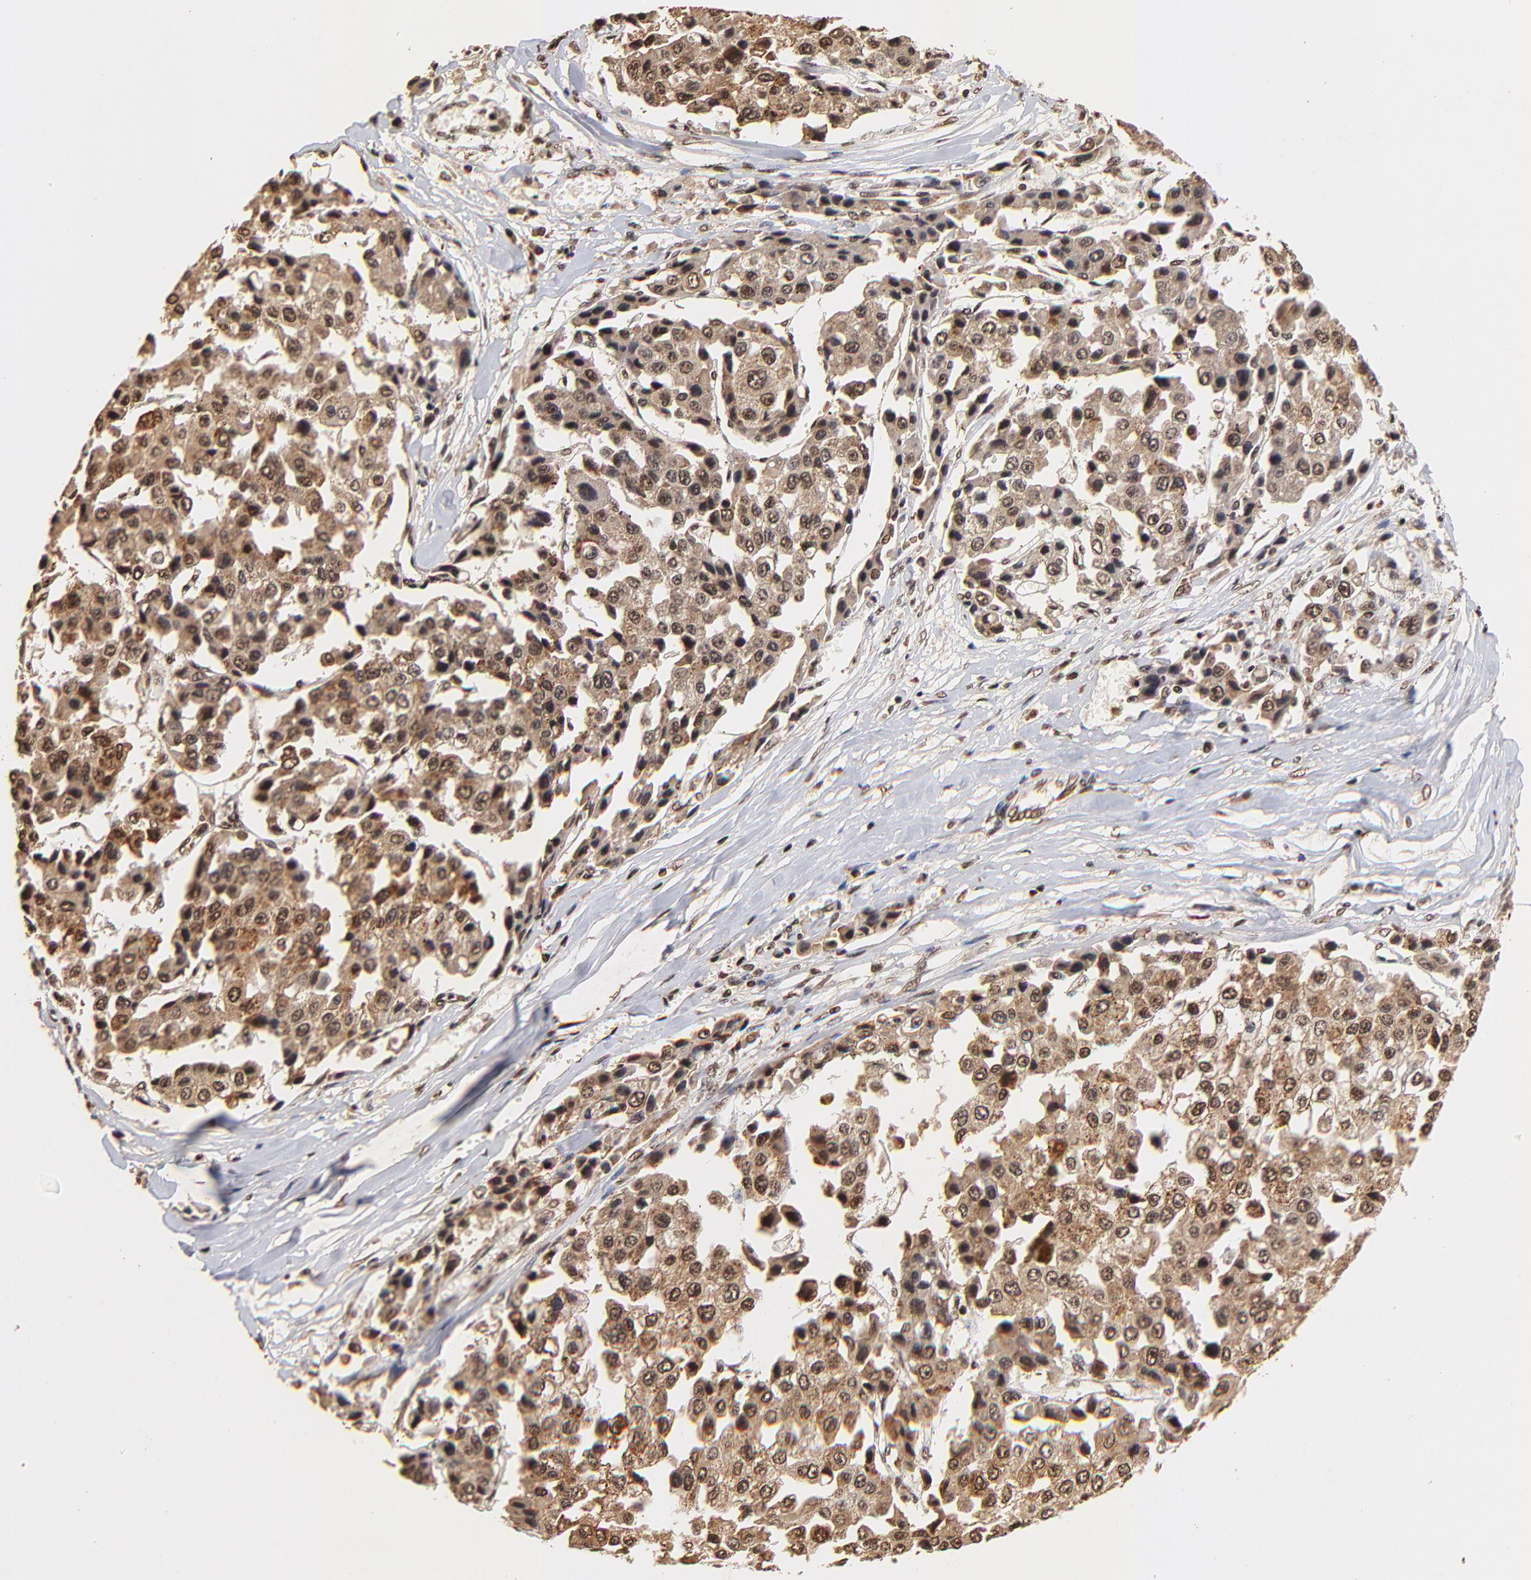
{"staining": {"intensity": "moderate", "quantity": ">75%", "location": "cytoplasmic/membranous,nuclear"}, "tissue": "liver cancer", "cell_type": "Tumor cells", "image_type": "cancer", "snomed": [{"axis": "morphology", "description": "Carcinoma, Hepatocellular, NOS"}, {"axis": "topography", "description": "Liver"}], "caption": "There is medium levels of moderate cytoplasmic/membranous and nuclear staining in tumor cells of liver cancer (hepatocellular carcinoma), as demonstrated by immunohistochemical staining (brown color).", "gene": "MED12", "patient": {"sex": "female", "age": 66}}